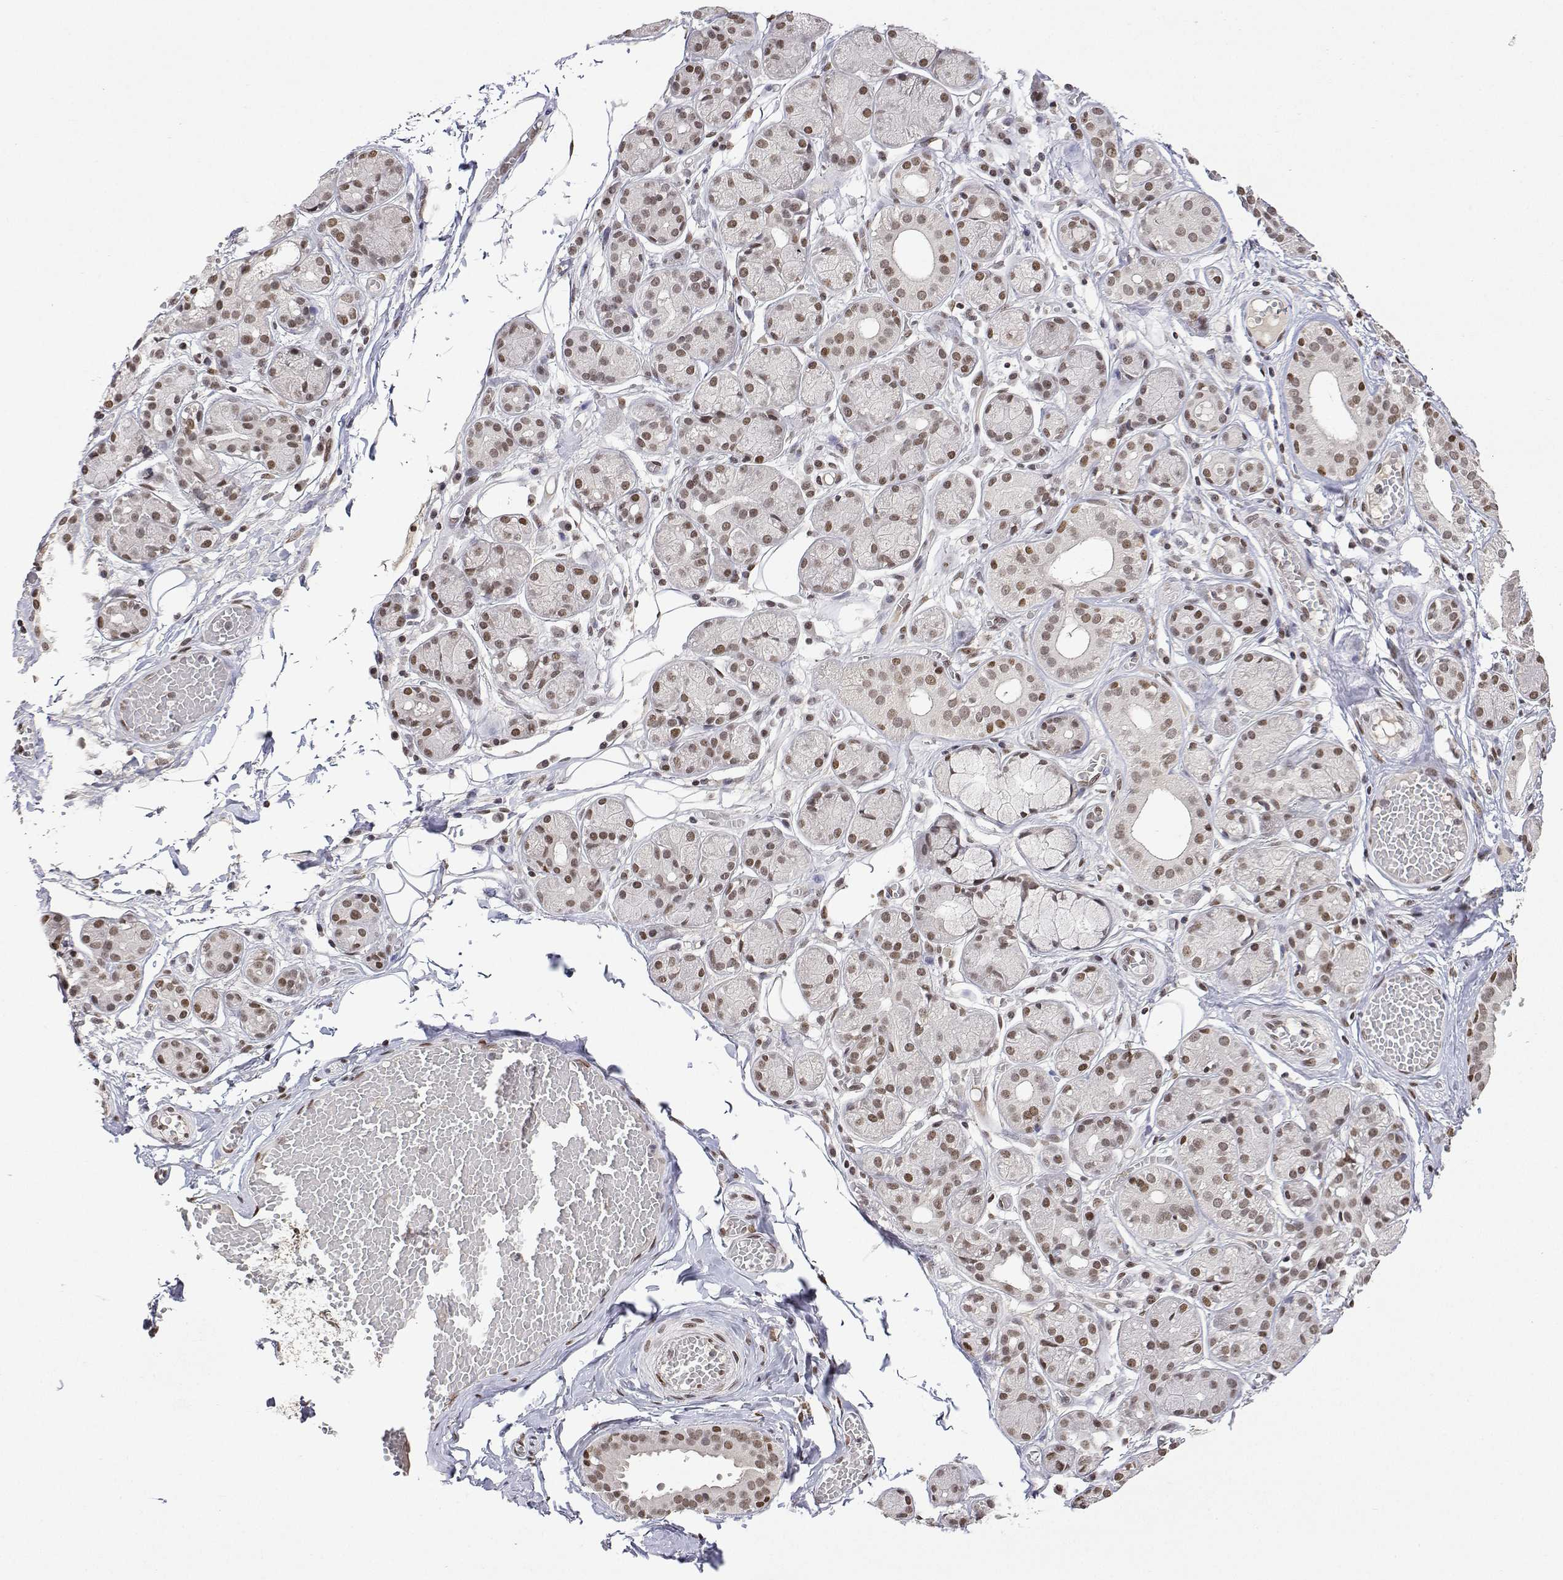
{"staining": {"intensity": "moderate", "quantity": "25%-75%", "location": "nuclear"}, "tissue": "salivary gland", "cell_type": "Glandular cells", "image_type": "normal", "snomed": [{"axis": "morphology", "description": "Normal tissue, NOS"}, {"axis": "topography", "description": "Salivary gland"}, {"axis": "topography", "description": "Peripheral nerve tissue"}], "caption": "Human salivary gland stained for a protein (brown) exhibits moderate nuclear positive staining in about 25%-75% of glandular cells.", "gene": "XPC", "patient": {"sex": "male", "age": 71}}